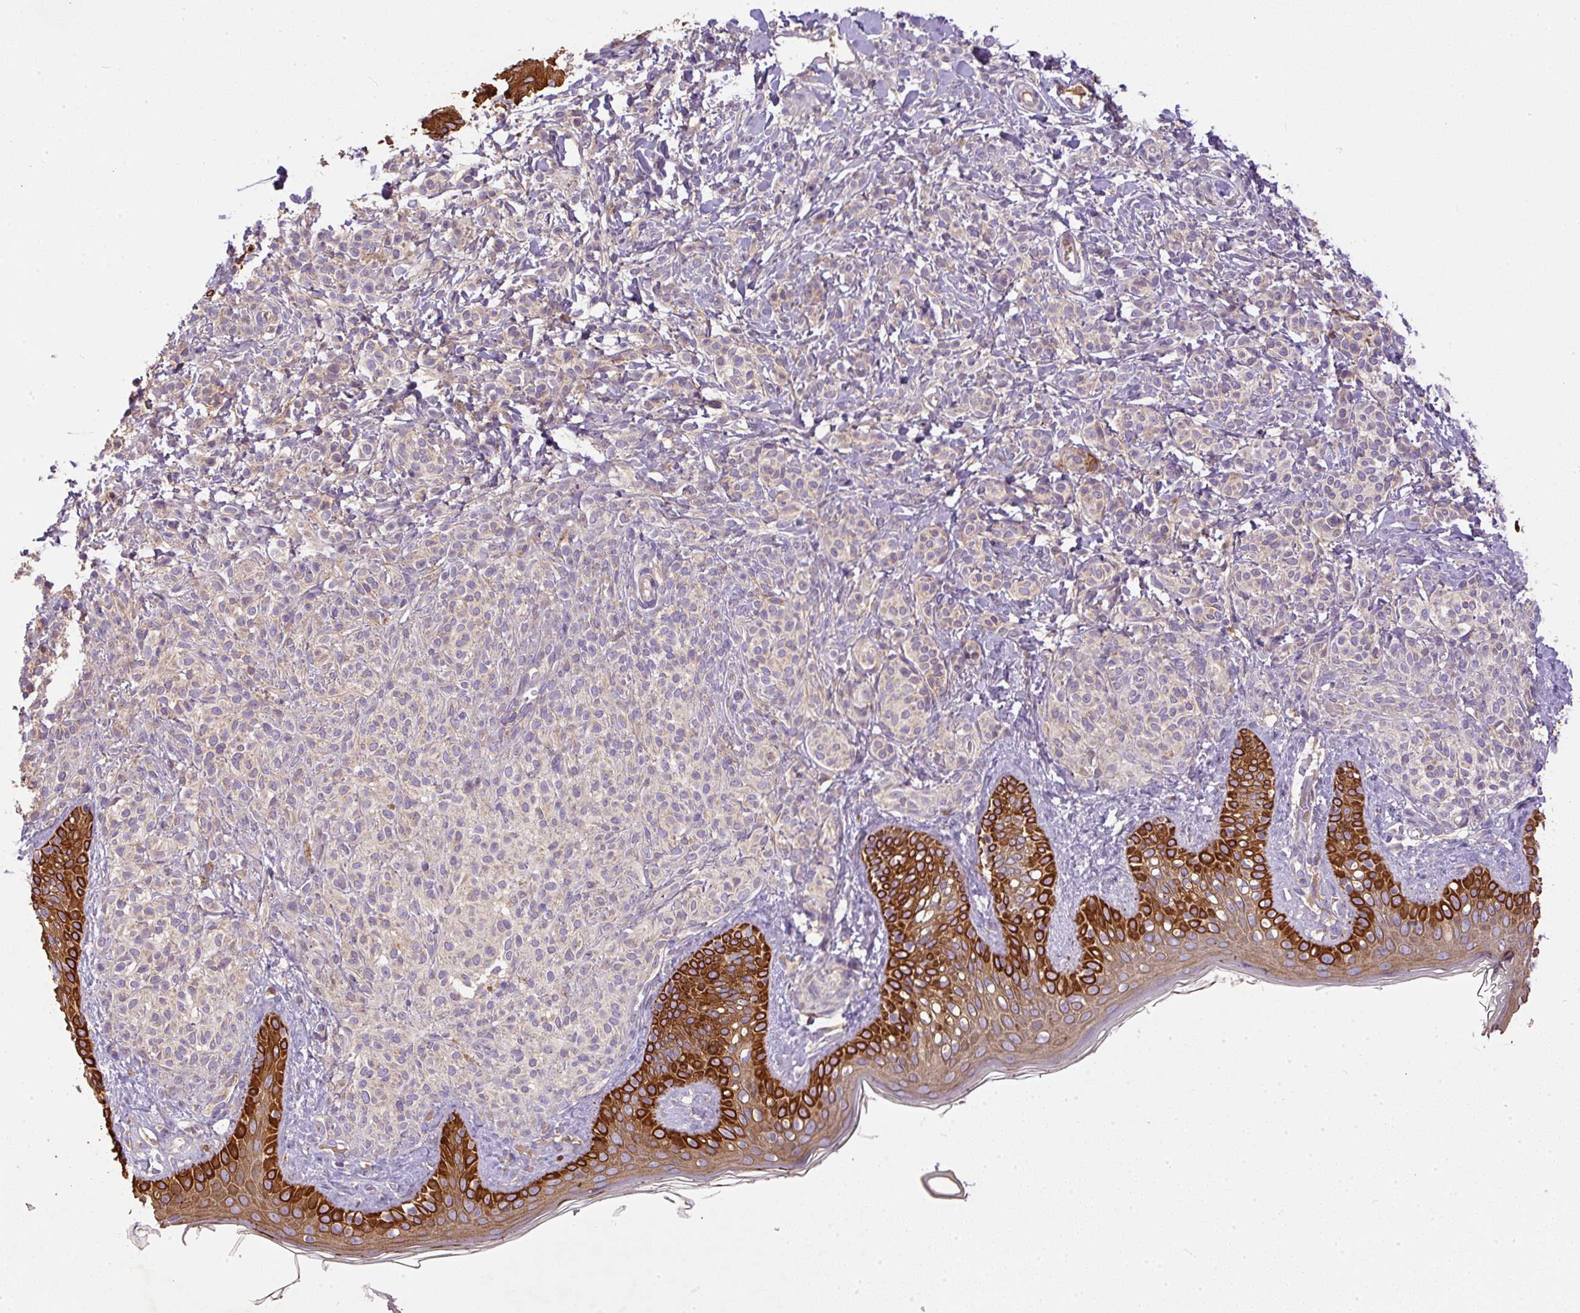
{"staining": {"intensity": "moderate", "quantity": ">75%", "location": "cytoplasmic/membranous"}, "tissue": "skin", "cell_type": "Fibroblasts", "image_type": "normal", "snomed": [{"axis": "morphology", "description": "Normal tissue, NOS"}, {"axis": "topography", "description": "Skin"}], "caption": "The micrograph exhibits a brown stain indicating the presence of a protein in the cytoplasmic/membranous of fibroblasts in skin.", "gene": "DAPK1", "patient": {"sex": "male", "age": 16}}